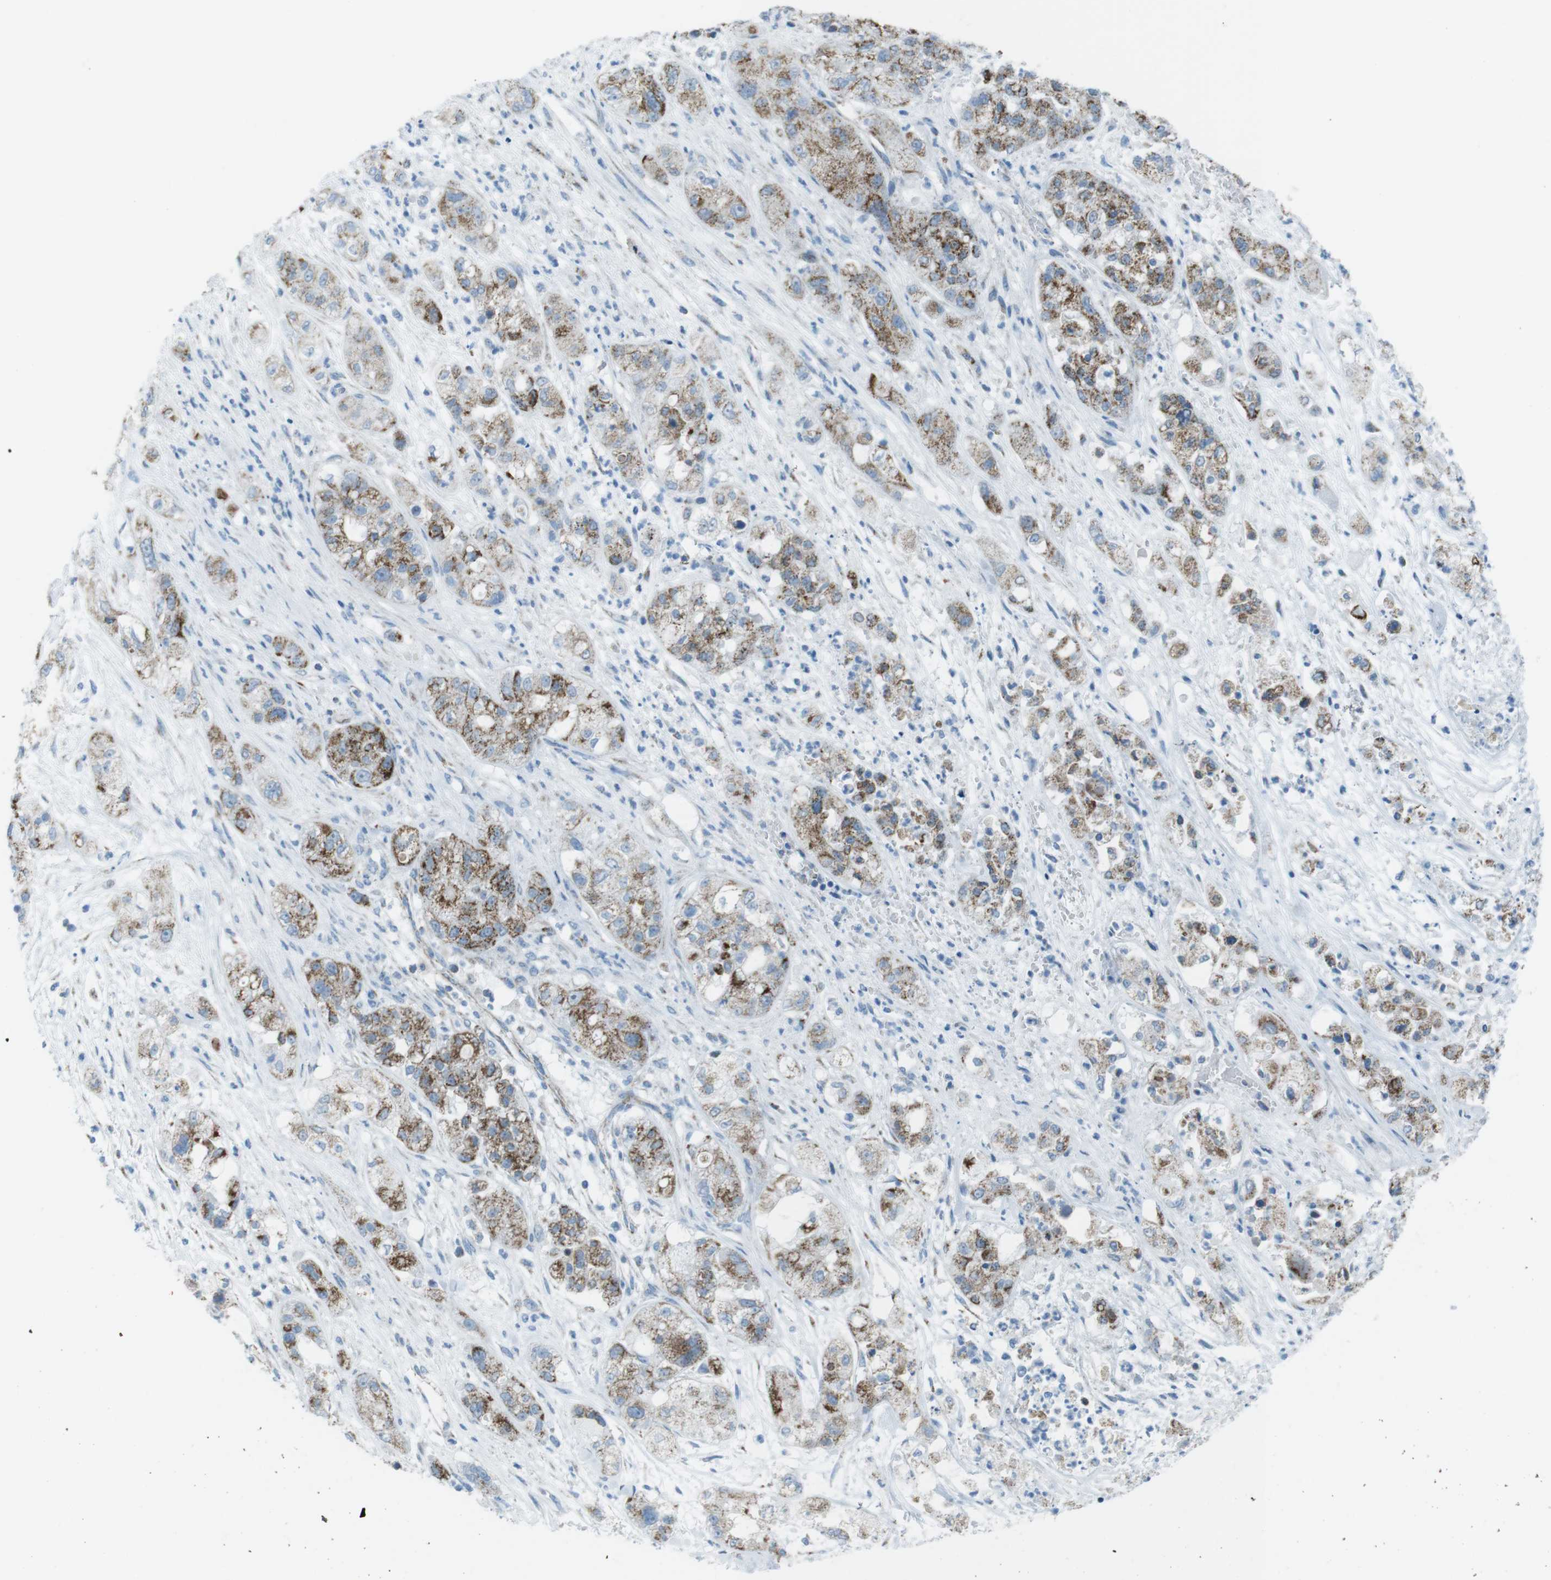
{"staining": {"intensity": "strong", "quantity": "25%-75%", "location": "cytoplasmic/membranous"}, "tissue": "pancreatic cancer", "cell_type": "Tumor cells", "image_type": "cancer", "snomed": [{"axis": "morphology", "description": "Adenocarcinoma, NOS"}, {"axis": "topography", "description": "Pancreas"}], "caption": "The image exhibits a brown stain indicating the presence of a protein in the cytoplasmic/membranous of tumor cells in pancreatic cancer (adenocarcinoma).", "gene": "DNAJA3", "patient": {"sex": "female", "age": 78}}